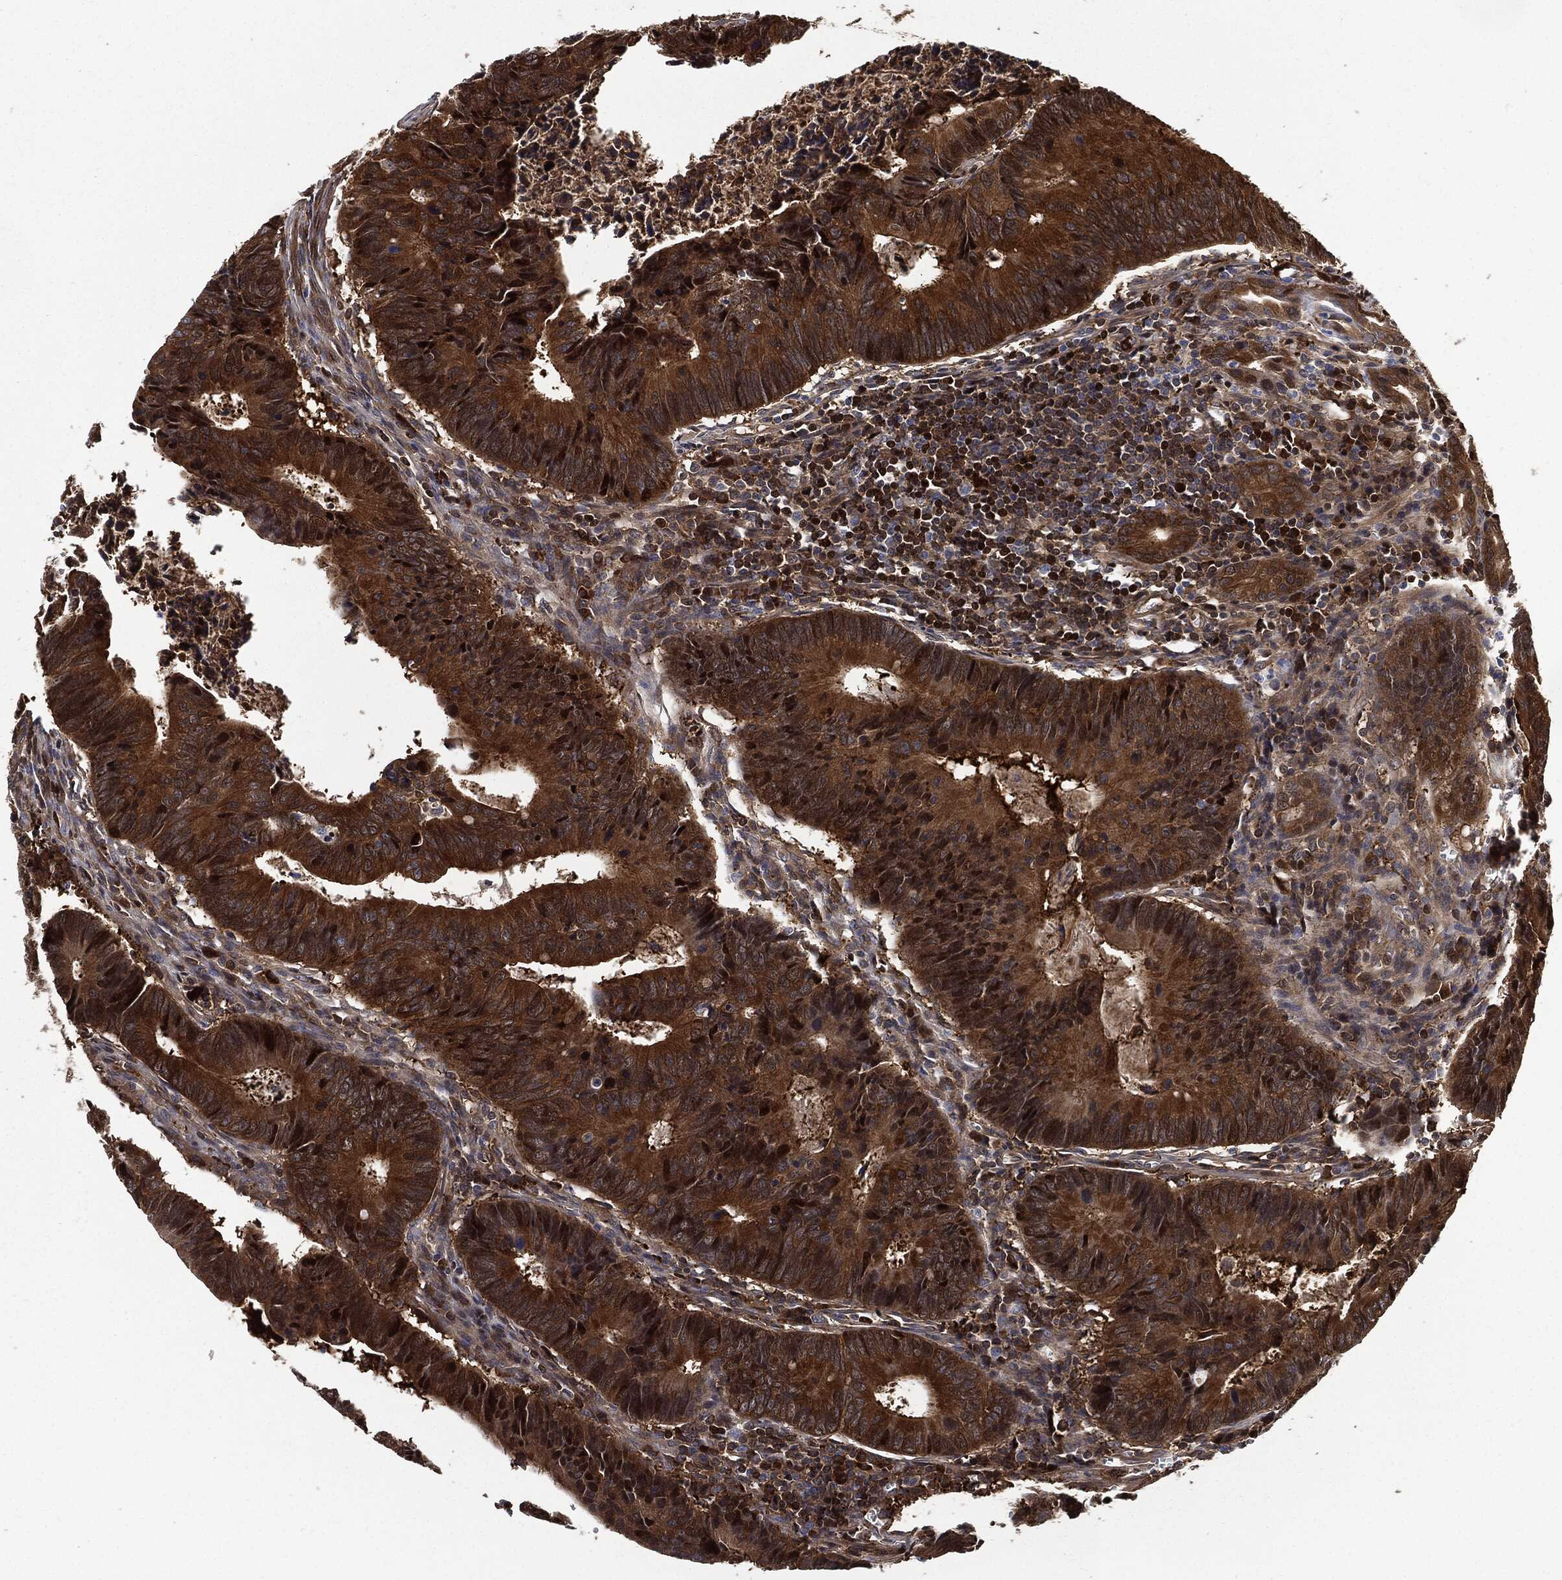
{"staining": {"intensity": "strong", "quantity": ">75%", "location": "cytoplasmic/membranous,nuclear"}, "tissue": "colorectal cancer", "cell_type": "Tumor cells", "image_type": "cancer", "snomed": [{"axis": "morphology", "description": "Adenocarcinoma, NOS"}, {"axis": "topography", "description": "Colon"}], "caption": "A high amount of strong cytoplasmic/membranous and nuclear positivity is seen in approximately >75% of tumor cells in colorectal adenocarcinoma tissue. (Brightfield microscopy of DAB IHC at high magnification).", "gene": "PRDX2", "patient": {"sex": "female", "age": 87}}